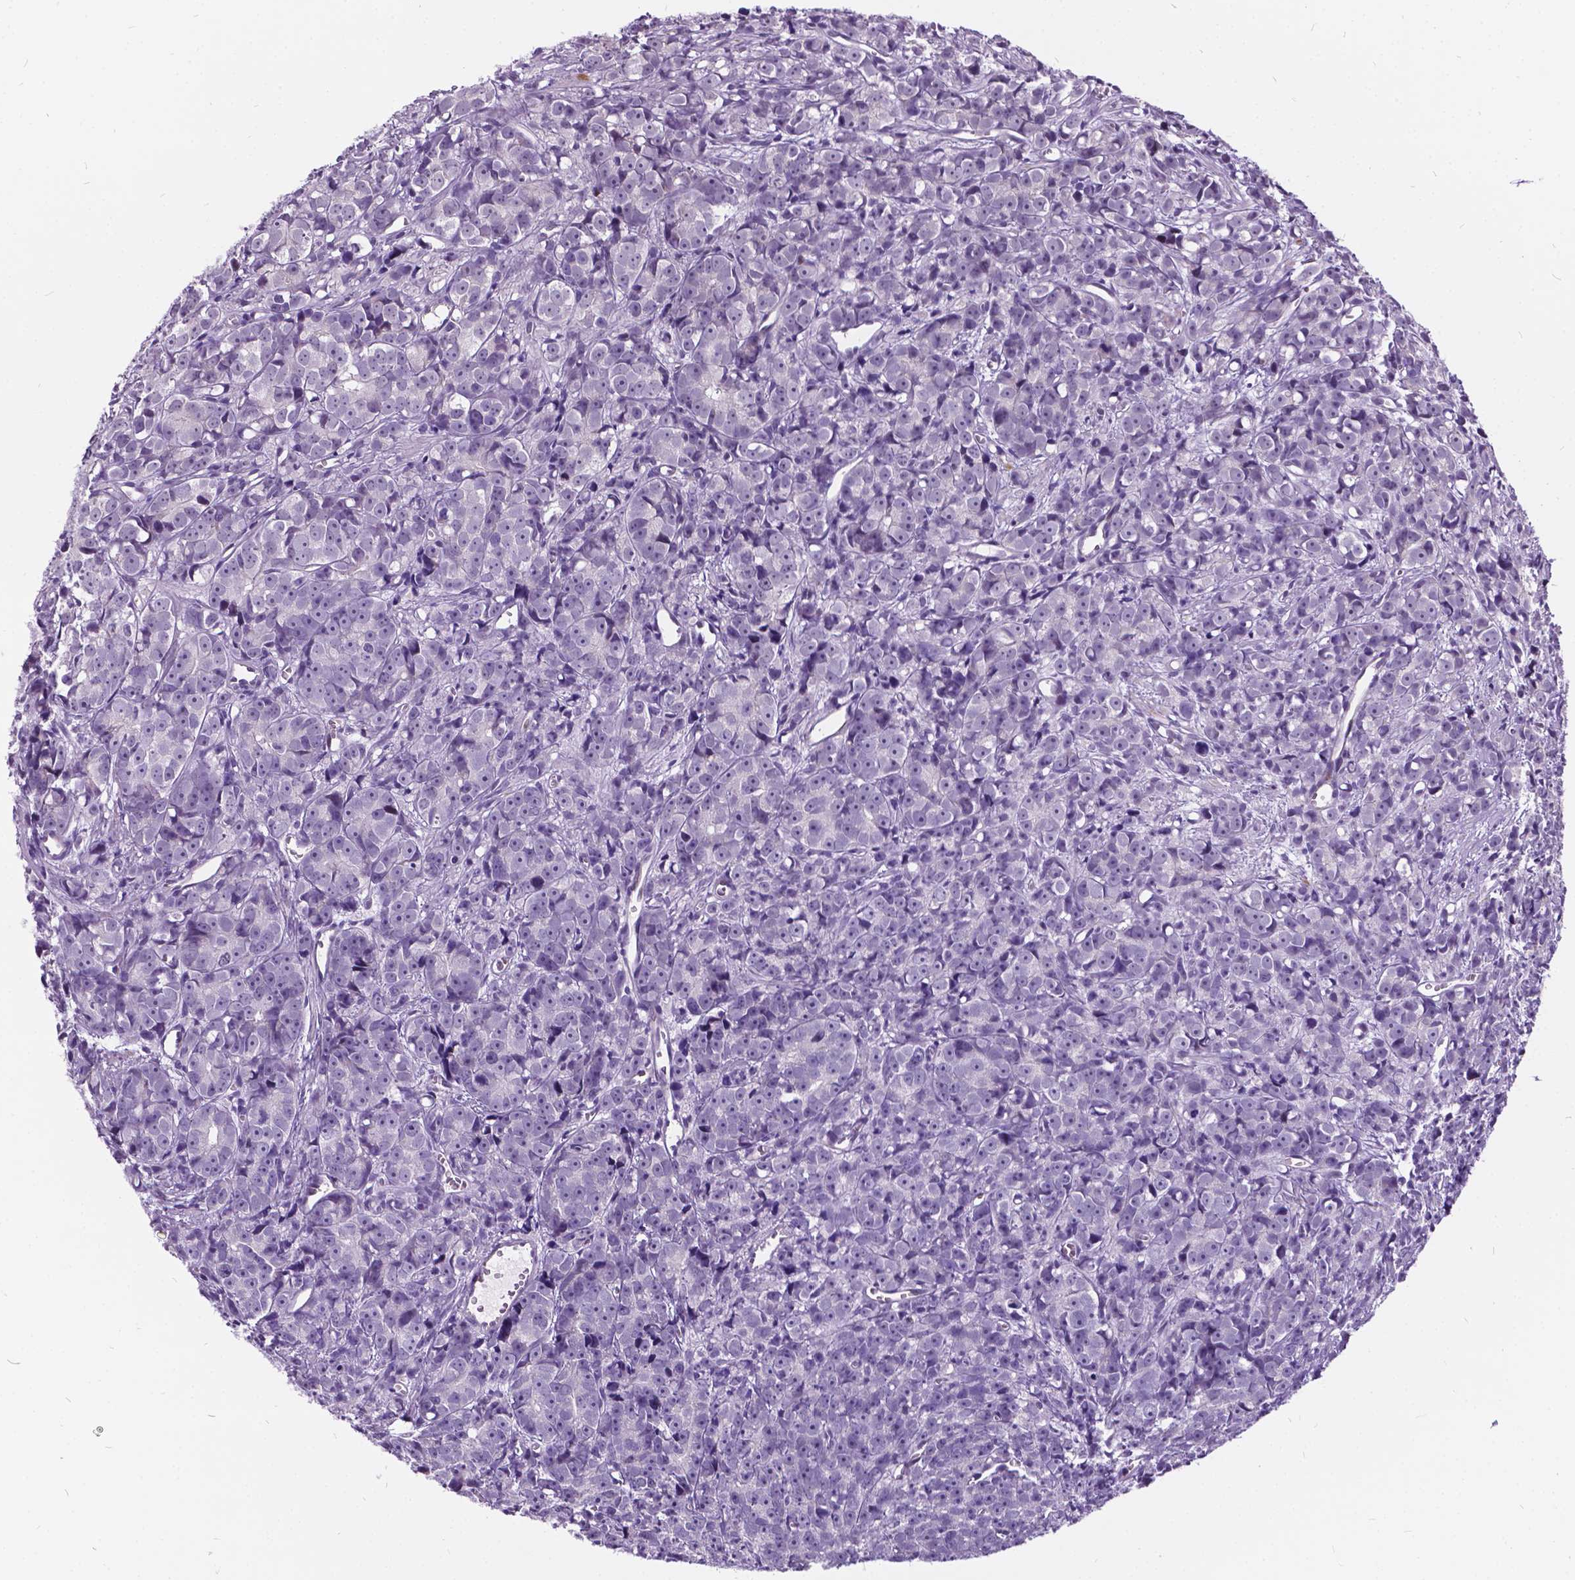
{"staining": {"intensity": "negative", "quantity": "none", "location": "none"}, "tissue": "prostate cancer", "cell_type": "Tumor cells", "image_type": "cancer", "snomed": [{"axis": "morphology", "description": "Adenocarcinoma, High grade"}, {"axis": "topography", "description": "Prostate"}], "caption": "Immunohistochemical staining of prostate high-grade adenocarcinoma demonstrates no significant positivity in tumor cells. (DAB IHC, high magnification).", "gene": "DPF3", "patient": {"sex": "male", "age": 77}}